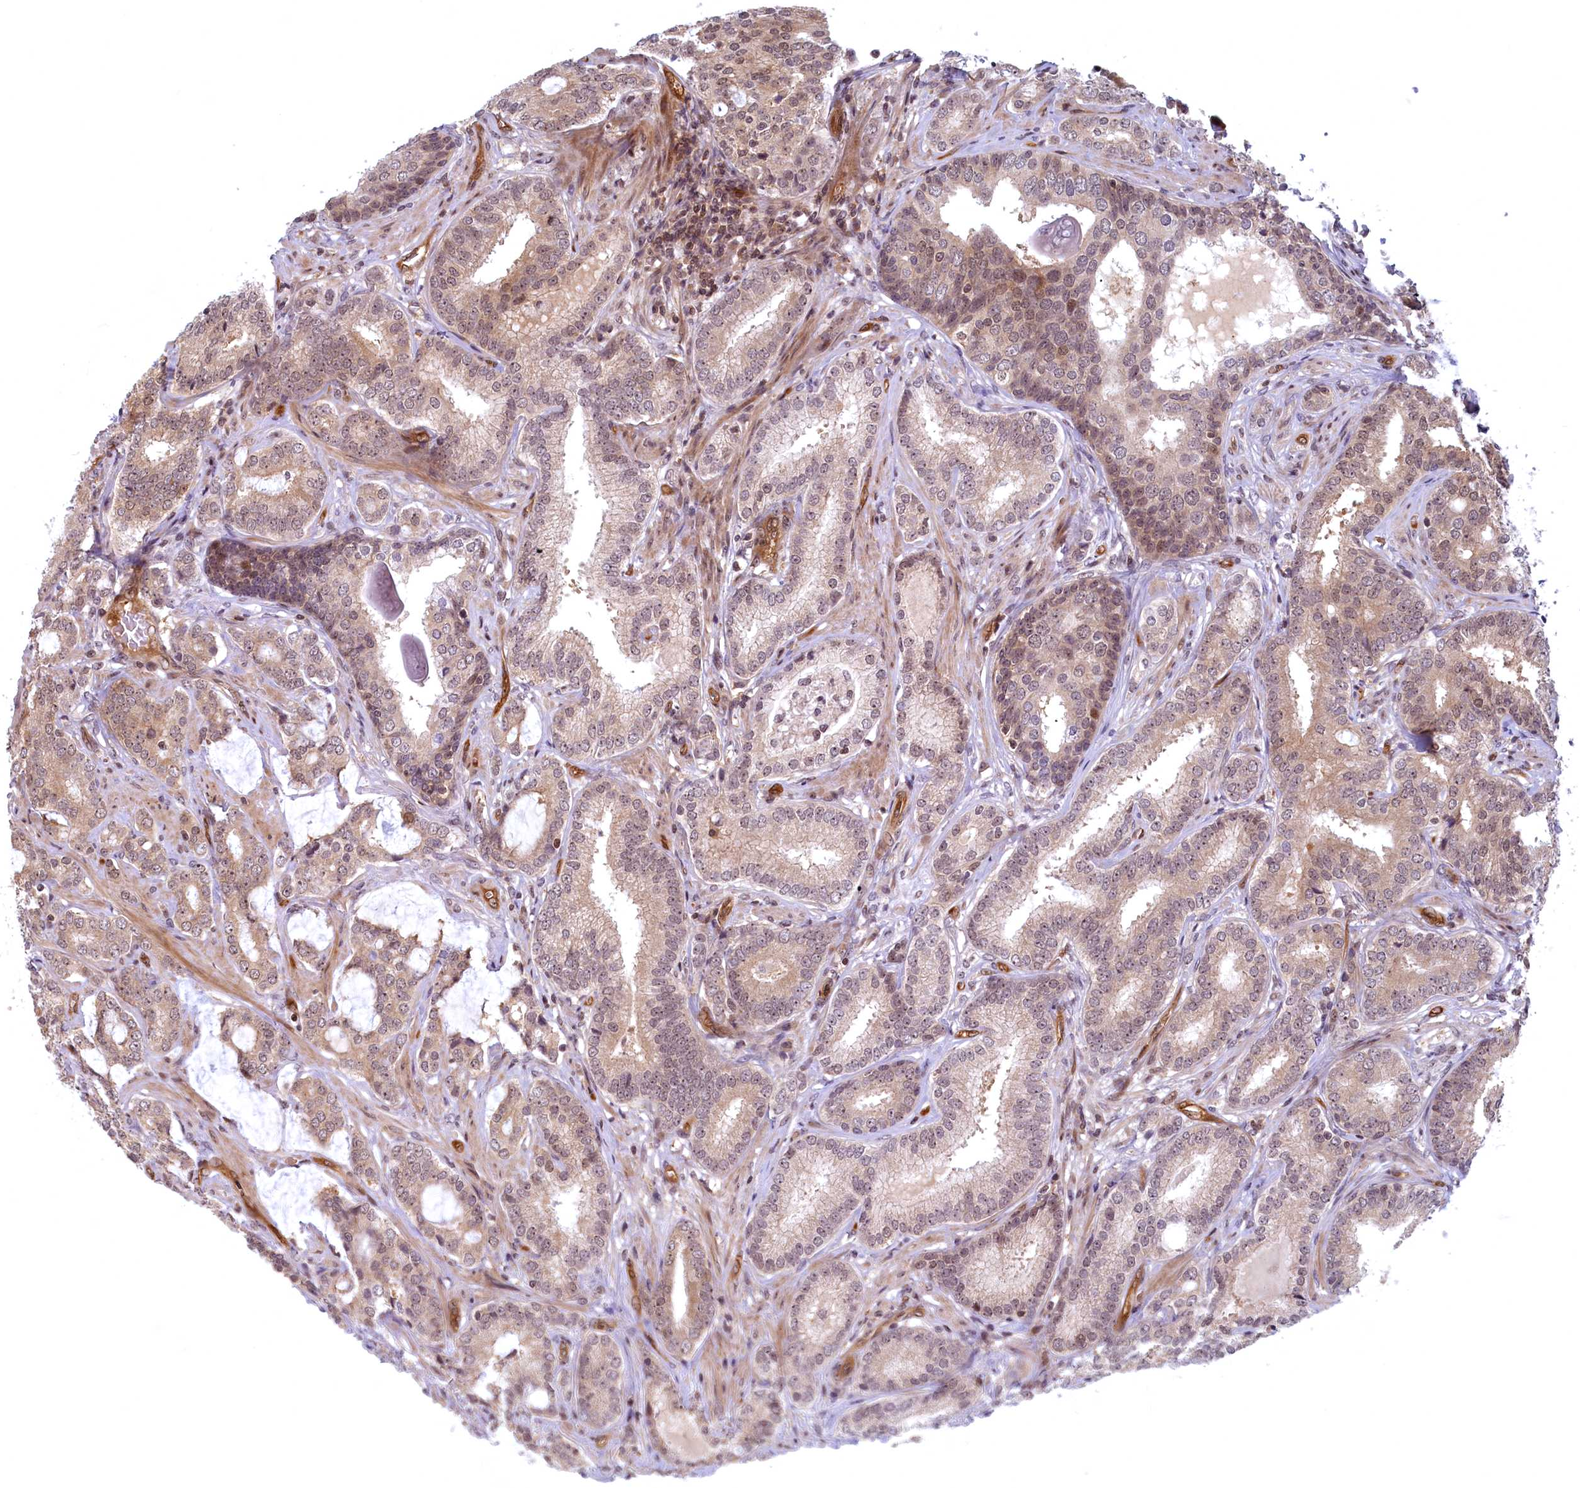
{"staining": {"intensity": "weak", "quantity": "25%-75%", "location": "cytoplasmic/membranous,nuclear"}, "tissue": "prostate cancer", "cell_type": "Tumor cells", "image_type": "cancer", "snomed": [{"axis": "morphology", "description": "Adenocarcinoma, High grade"}, {"axis": "topography", "description": "Prostate"}], "caption": "About 25%-75% of tumor cells in high-grade adenocarcinoma (prostate) display weak cytoplasmic/membranous and nuclear protein positivity as visualized by brown immunohistochemical staining.", "gene": "SNRK", "patient": {"sex": "male", "age": 63}}